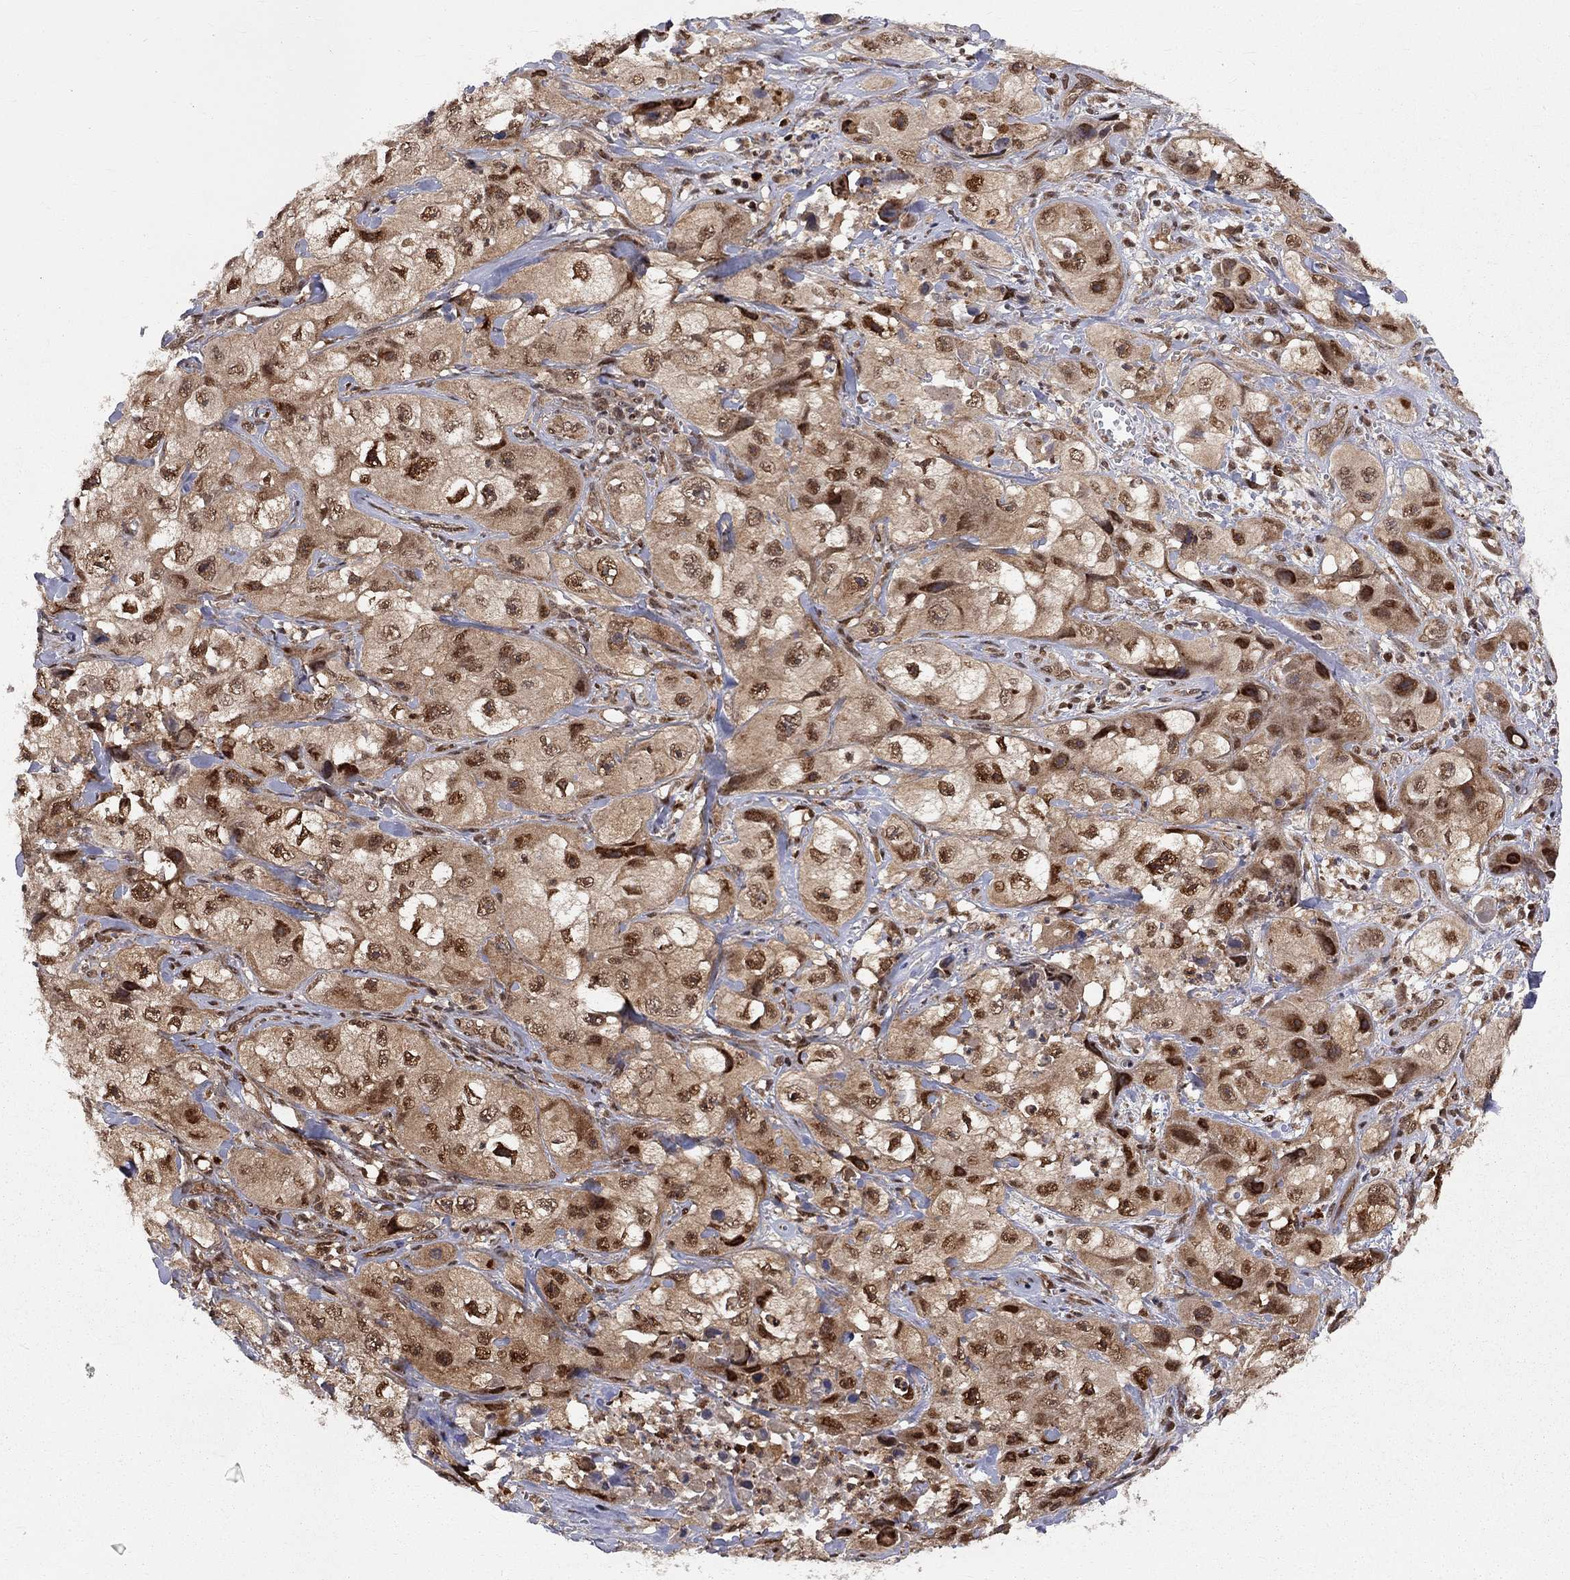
{"staining": {"intensity": "strong", "quantity": "25%-75%", "location": "cytoplasmic/membranous,nuclear"}, "tissue": "skin cancer", "cell_type": "Tumor cells", "image_type": "cancer", "snomed": [{"axis": "morphology", "description": "Squamous cell carcinoma, NOS"}, {"axis": "topography", "description": "Skin"}, {"axis": "topography", "description": "Subcutis"}], "caption": "Human skin cancer (squamous cell carcinoma) stained with a brown dye reveals strong cytoplasmic/membranous and nuclear positive staining in about 25%-75% of tumor cells.", "gene": "ELOB", "patient": {"sex": "male", "age": 73}}